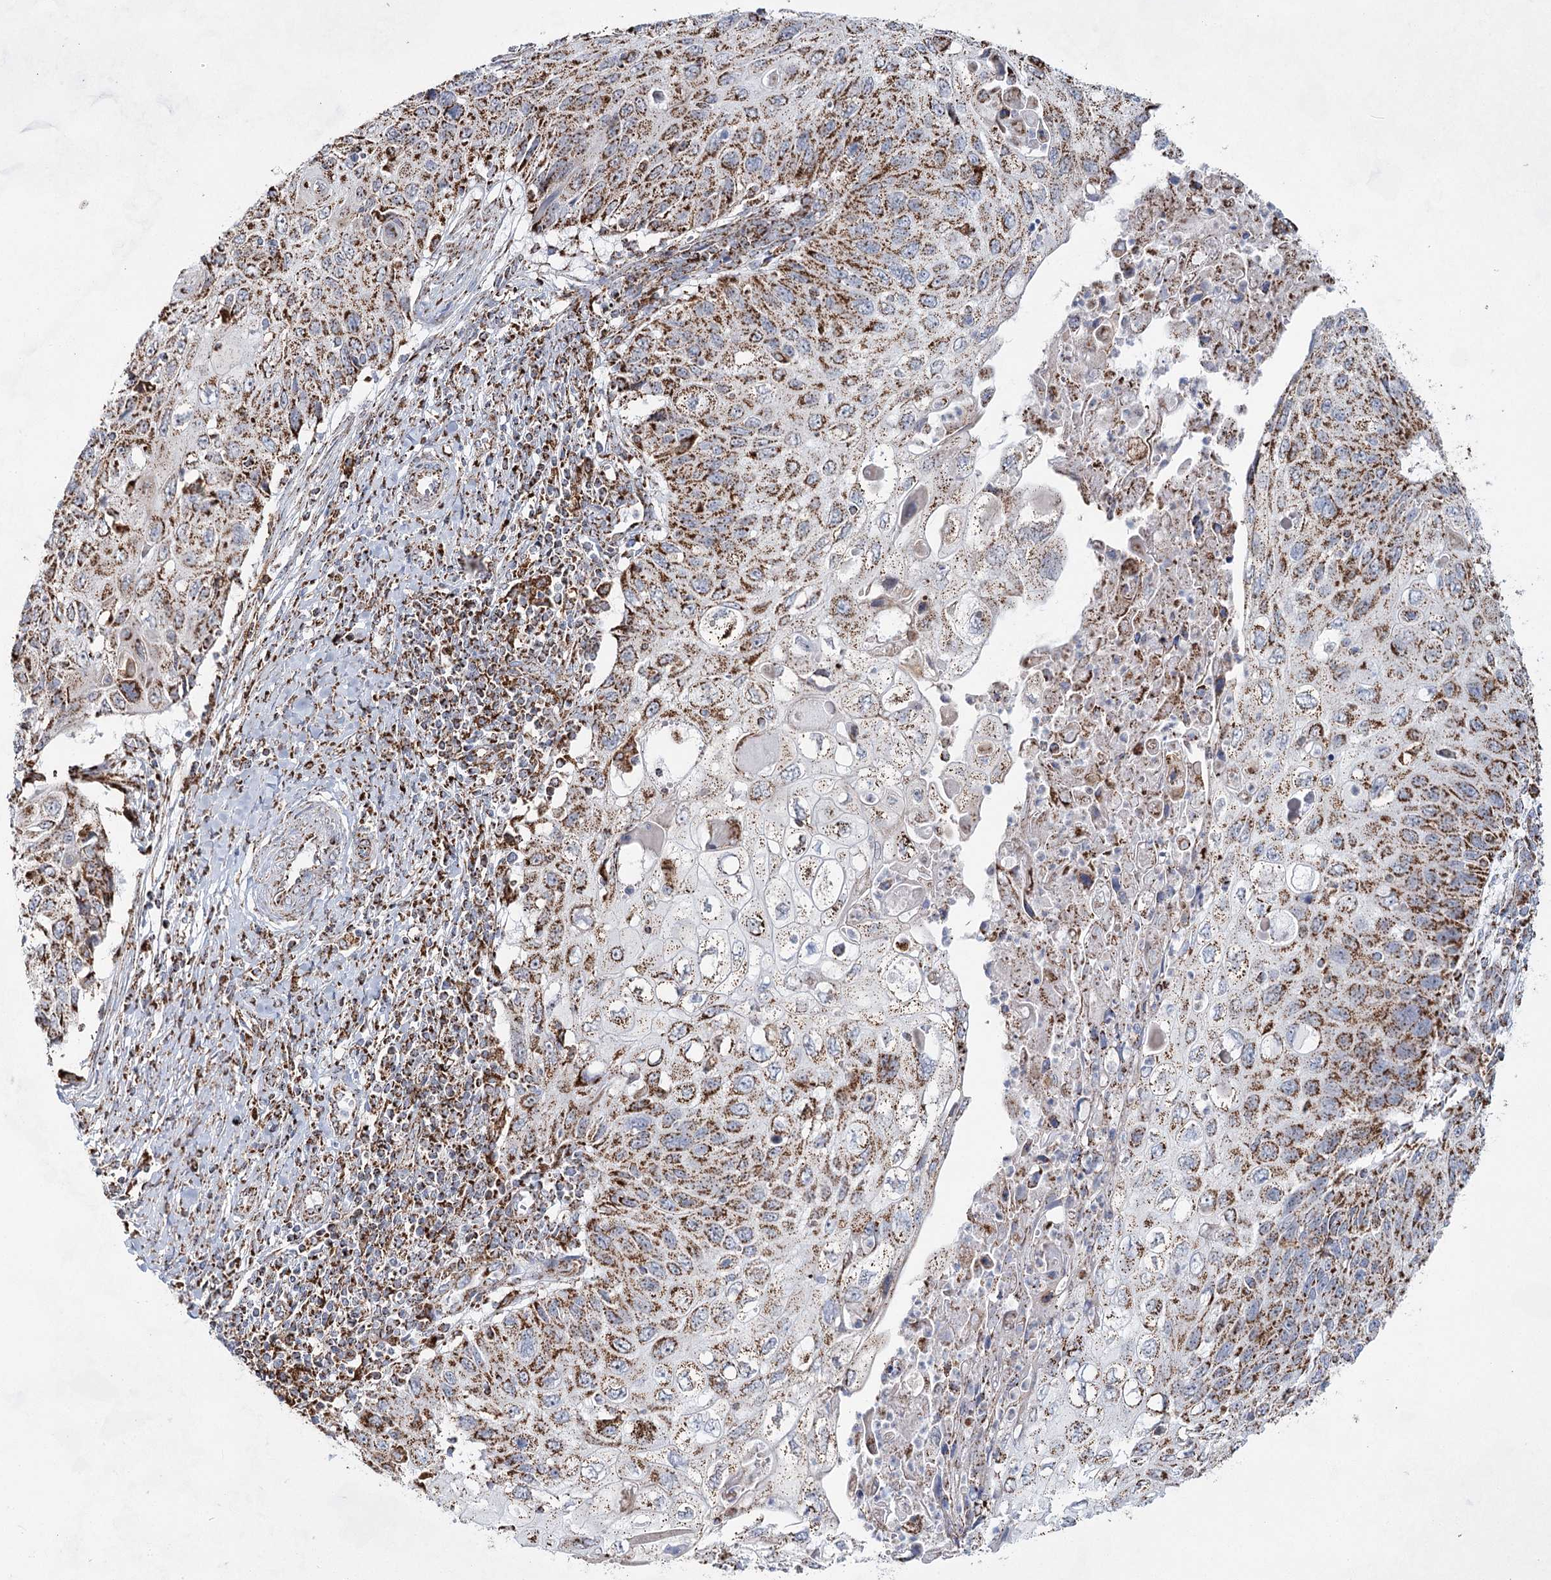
{"staining": {"intensity": "moderate", "quantity": ">75%", "location": "cytoplasmic/membranous"}, "tissue": "cervical cancer", "cell_type": "Tumor cells", "image_type": "cancer", "snomed": [{"axis": "morphology", "description": "Squamous cell carcinoma, NOS"}, {"axis": "topography", "description": "Cervix"}], "caption": "Immunohistochemical staining of human squamous cell carcinoma (cervical) reveals medium levels of moderate cytoplasmic/membranous protein expression in approximately >75% of tumor cells.", "gene": "CWF19L1", "patient": {"sex": "female", "age": 70}}